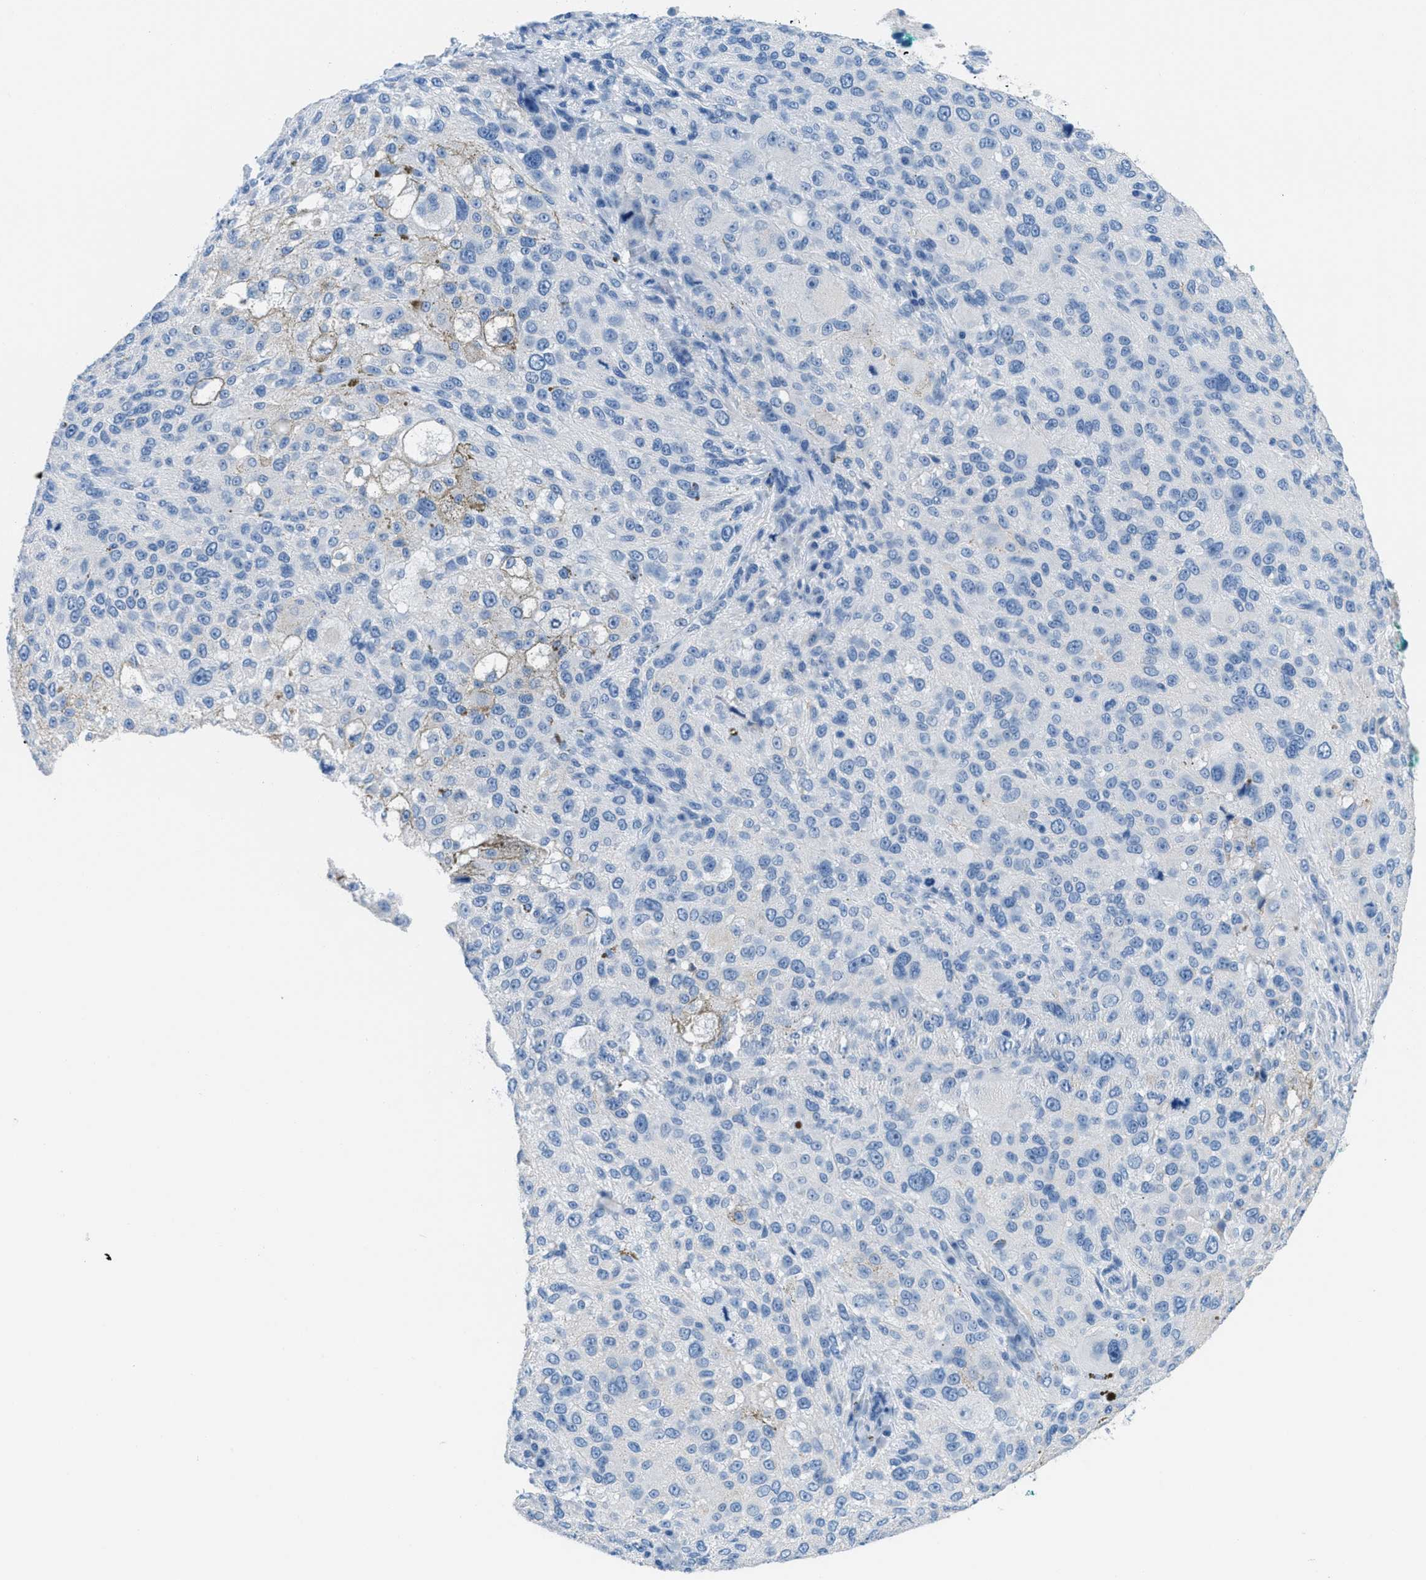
{"staining": {"intensity": "negative", "quantity": "none", "location": "none"}, "tissue": "melanoma", "cell_type": "Tumor cells", "image_type": "cancer", "snomed": [{"axis": "morphology", "description": "Necrosis, NOS"}, {"axis": "morphology", "description": "Malignant melanoma, NOS"}, {"axis": "topography", "description": "Skin"}], "caption": "The histopathology image exhibits no significant expression in tumor cells of melanoma.", "gene": "MGARP", "patient": {"sex": "female", "age": 87}}